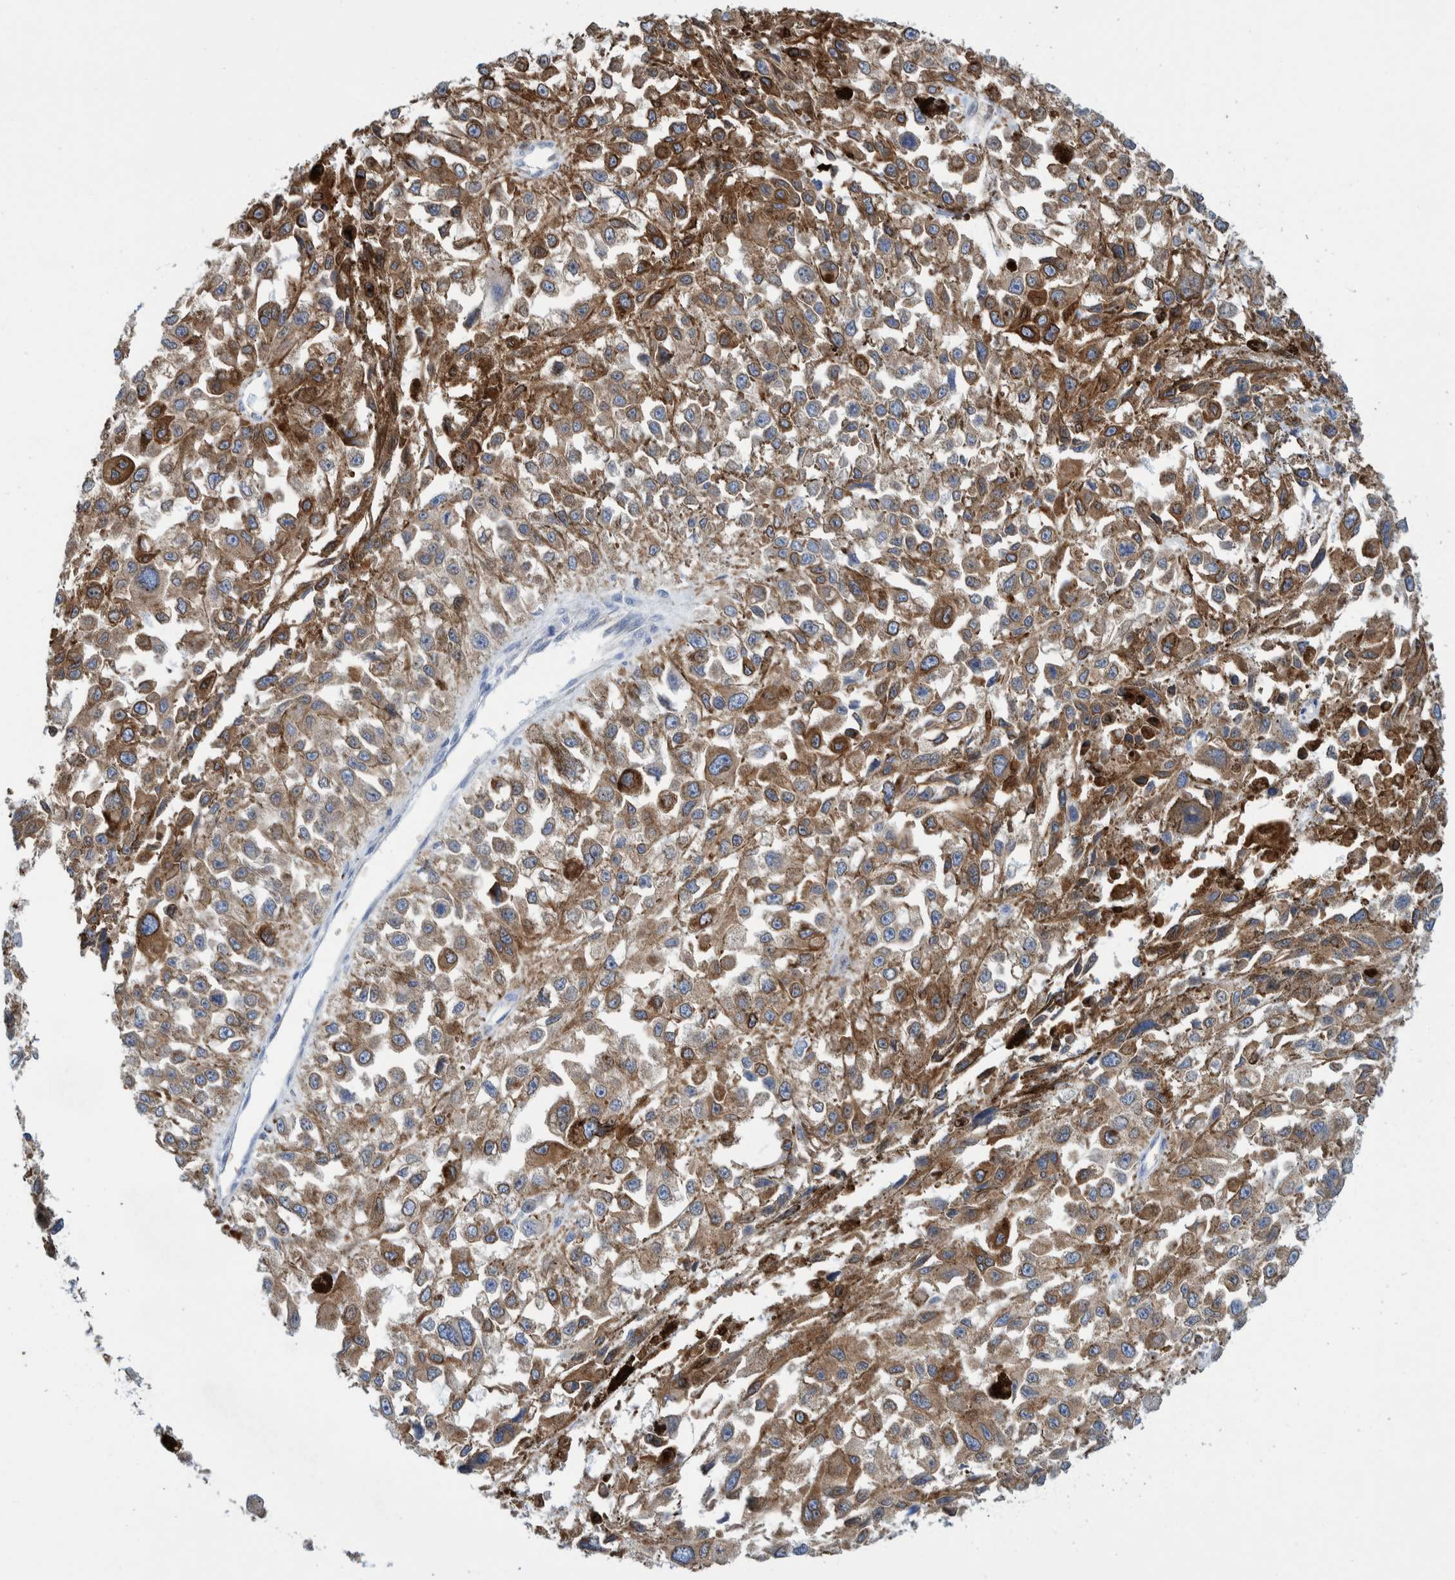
{"staining": {"intensity": "moderate", "quantity": ">75%", "location": "cytoplasmic/membranous"}, "tissue": "melanoma", "cell_type": "Tumor cells", "image_type": "cancer", "snomed": [{"axis": "morphology", "description": "Malignant melanoma, Metastatic site"}, {"axis": "topography", "description": "Lymph node"}], "caption": "Brown immunohistochemical staining in melanoma exhibits moderate cytoplasmic/membranous expression in approximately >75% of tumor cells.", "gene": "THEM6", "patient": {"sex": "male", "age": 59}}